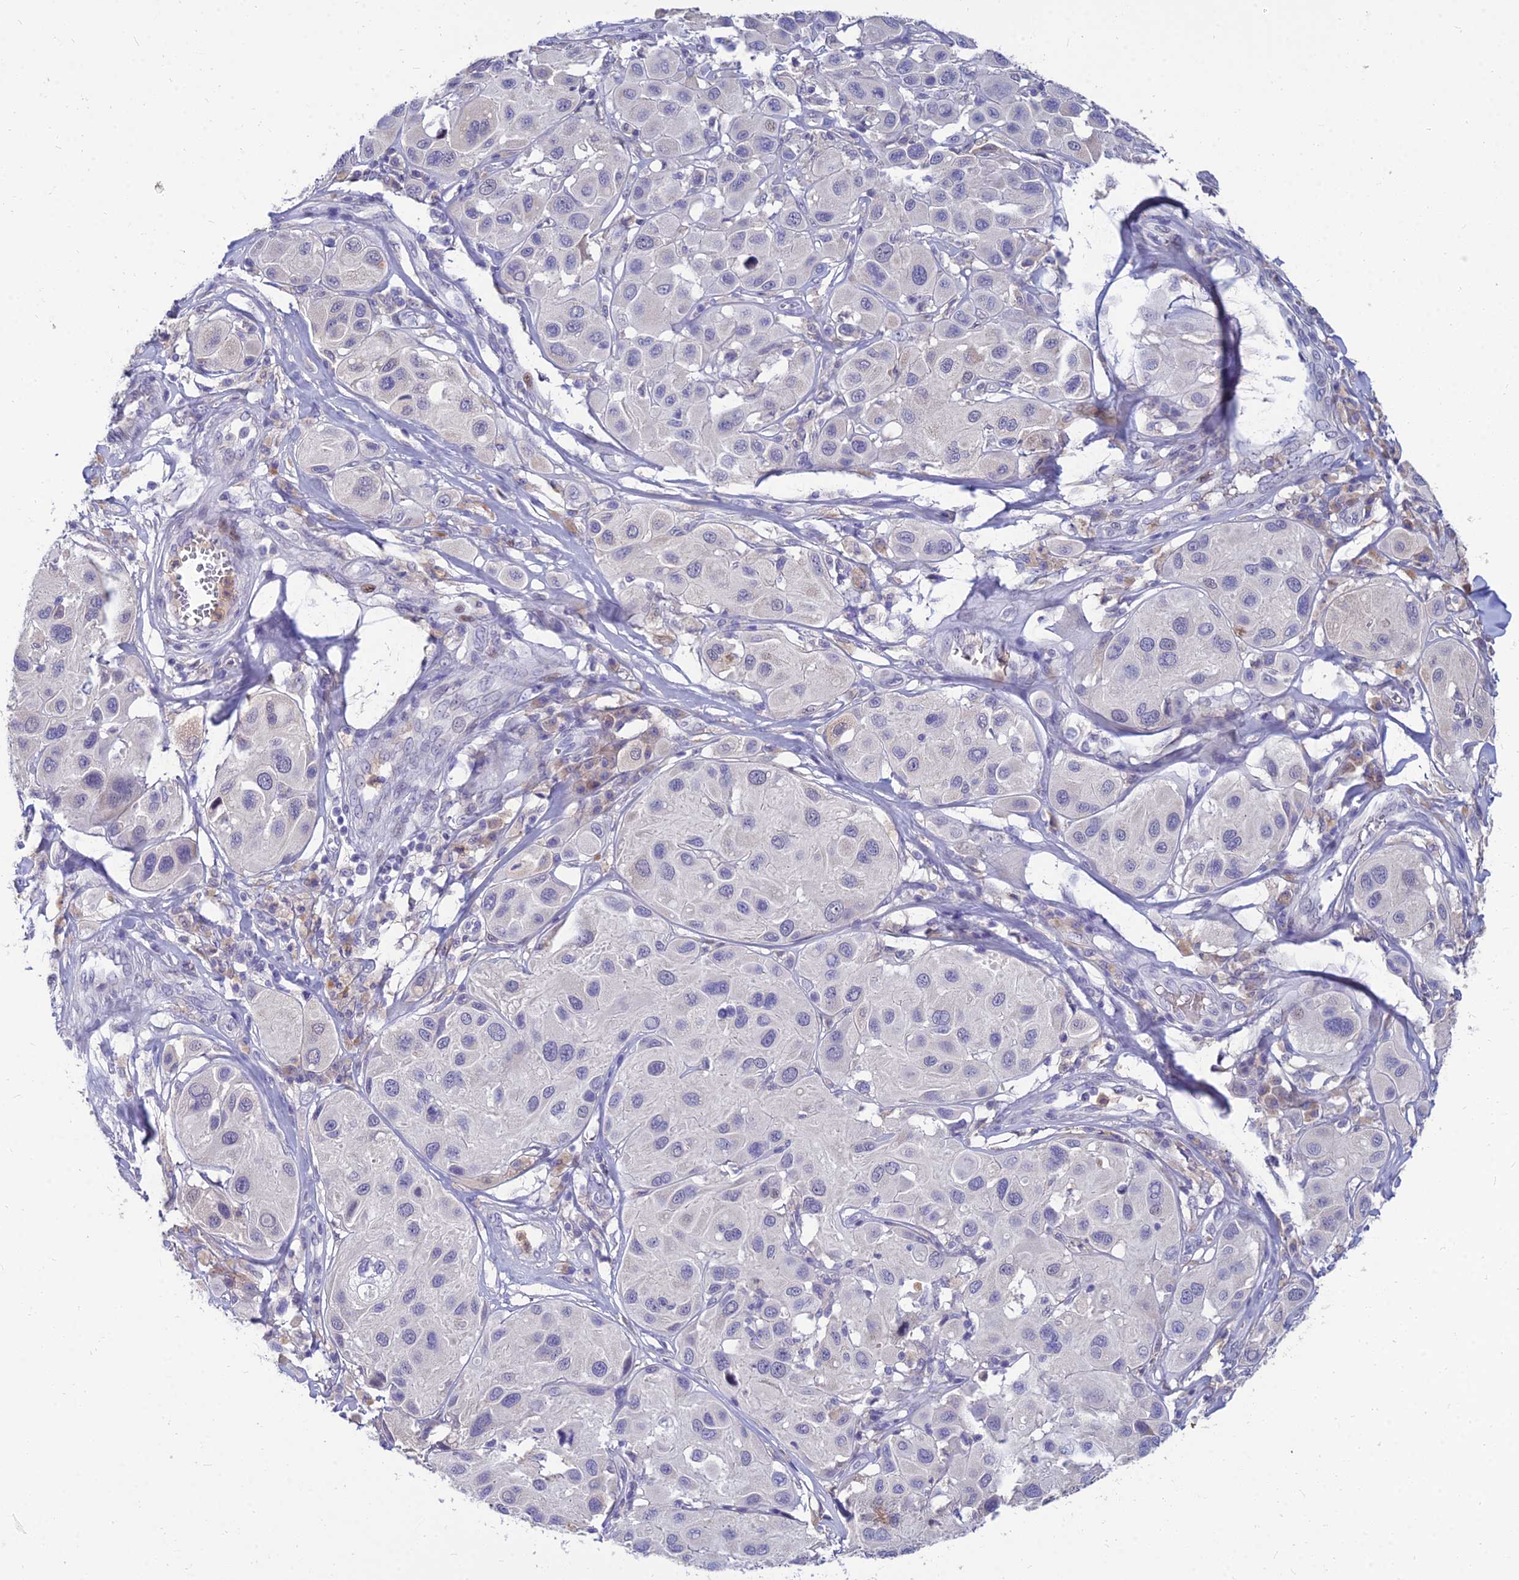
{"staining": {"intensity": "negative", "quantity": "none", "location": "none"}, "tissue": "melanoma", "cell_type": "Tumor cells", "image_type": "cancer", "snomed": [{"axis": "morphology", "description": "Malignant melanoma, Metastatic site"}, {"axis": "topography", "description": "Skin"}], "caption": "A high-resolution image shows IHC staining of melanoma, which demonstrates no significant expression in tumor cells.", "gene": "GOLGA6D", "patient": {"sex": "male", "age": 41}}